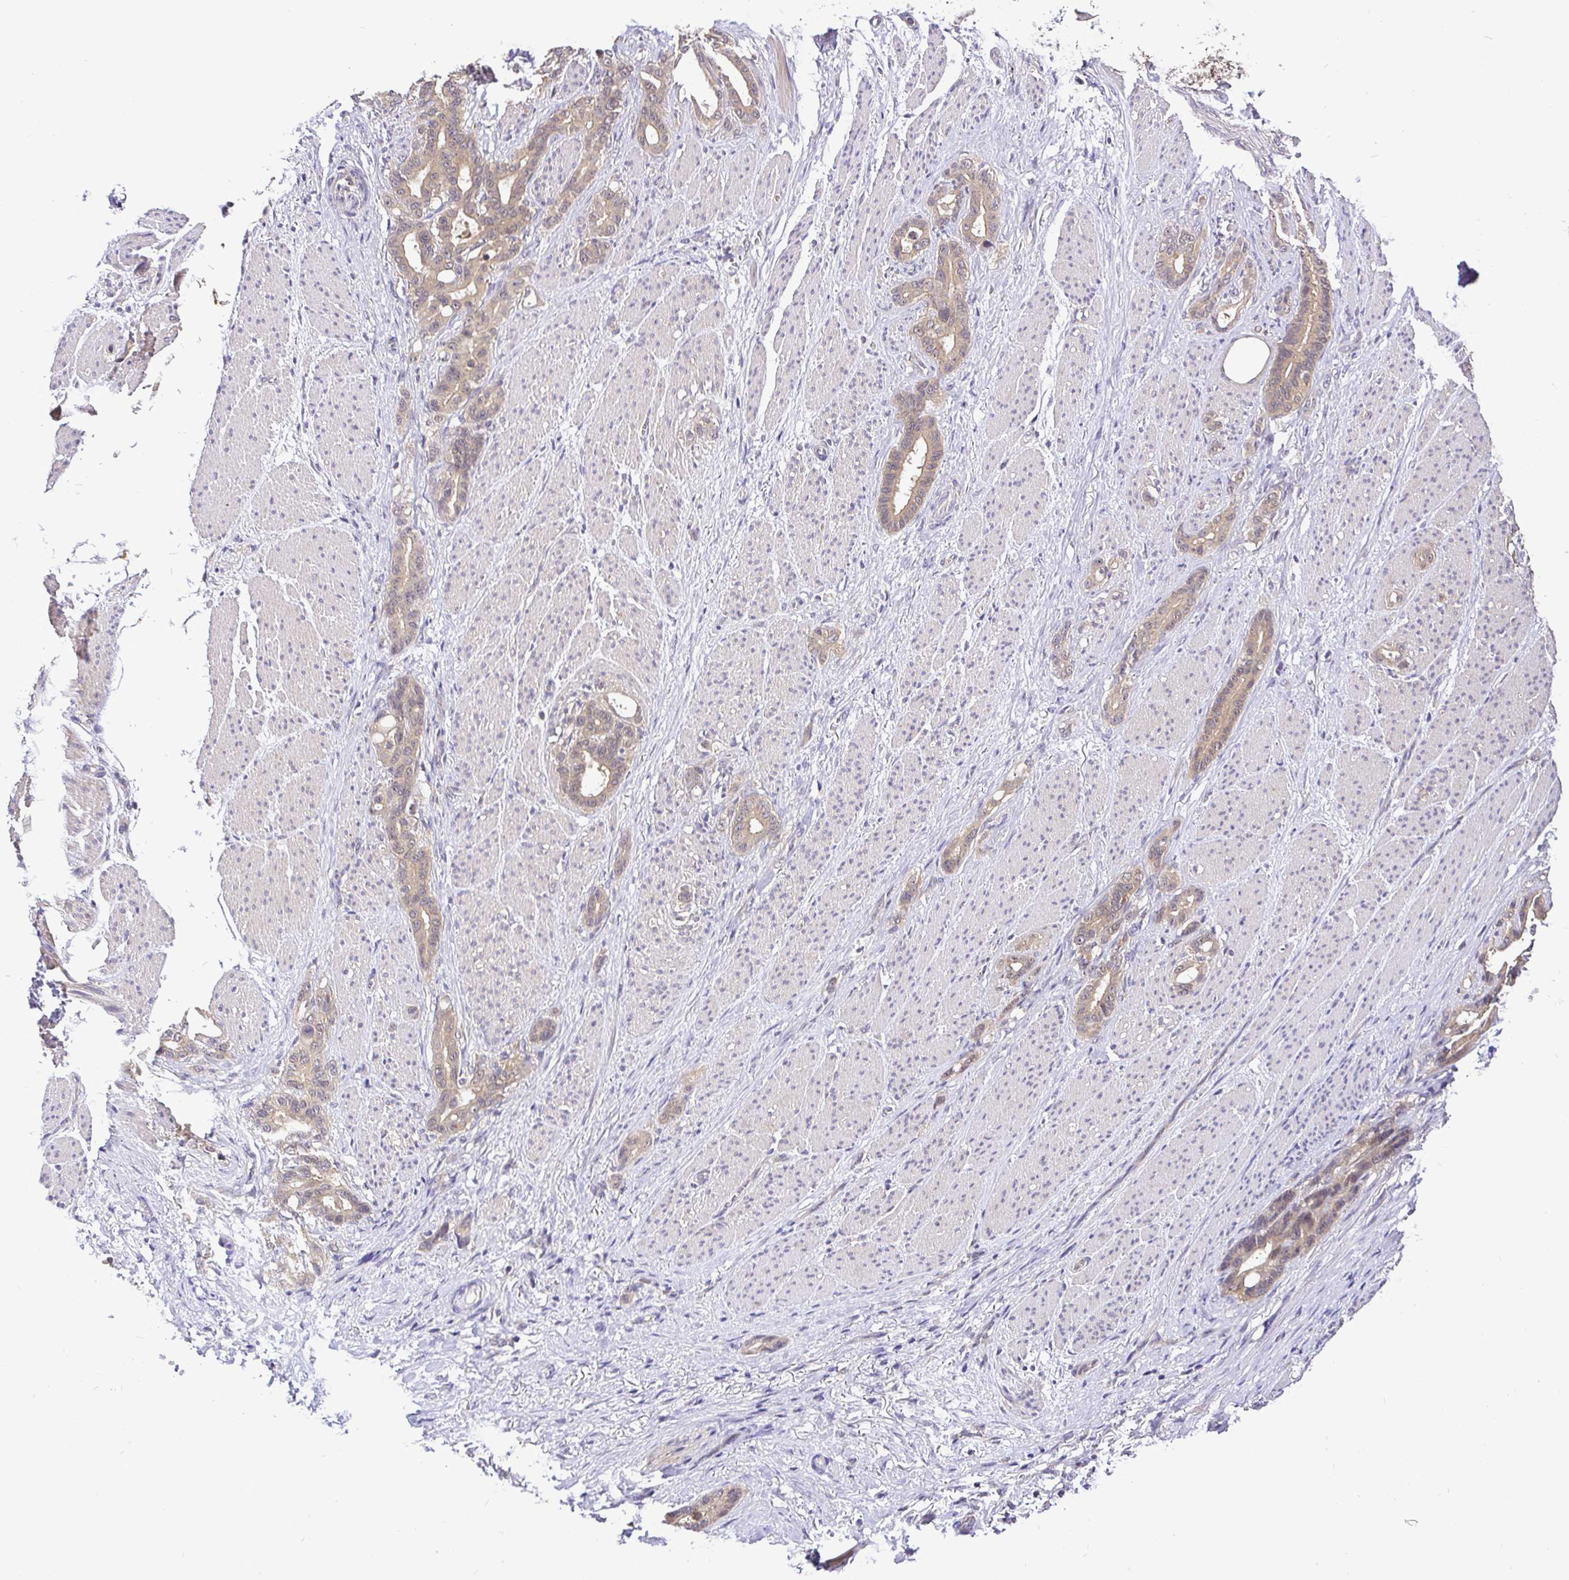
{"staining": {"intensity": "moderate", "quantity": ">75%", "location": "cytoplasmic/membranous,nuclear"}, "tissue": "stomach cancer", "cell_type": "Tumor cells", "image_type": "cancer", "snomed": [{"axis": "morphology", "description": "Normal tissue, NOS"}, {"axis": "morphology", "description": "Adenocarcinoma, NOS"}, {"axis": "topography", "description": "Esophagus"}, {"axis": "topography", "description": "Stomach, upper"}], "caption": "The photomicrograph reveals staining of stomach cancer, revealing moderate cytoplasmic/membranous and nuclear protein staining (brown color) within tumor cells. (DAB = brown stain, brightfield microscopy at high magnification).", "gene": "UBE2M", "patient": {"sex": "male", "age": 62}}